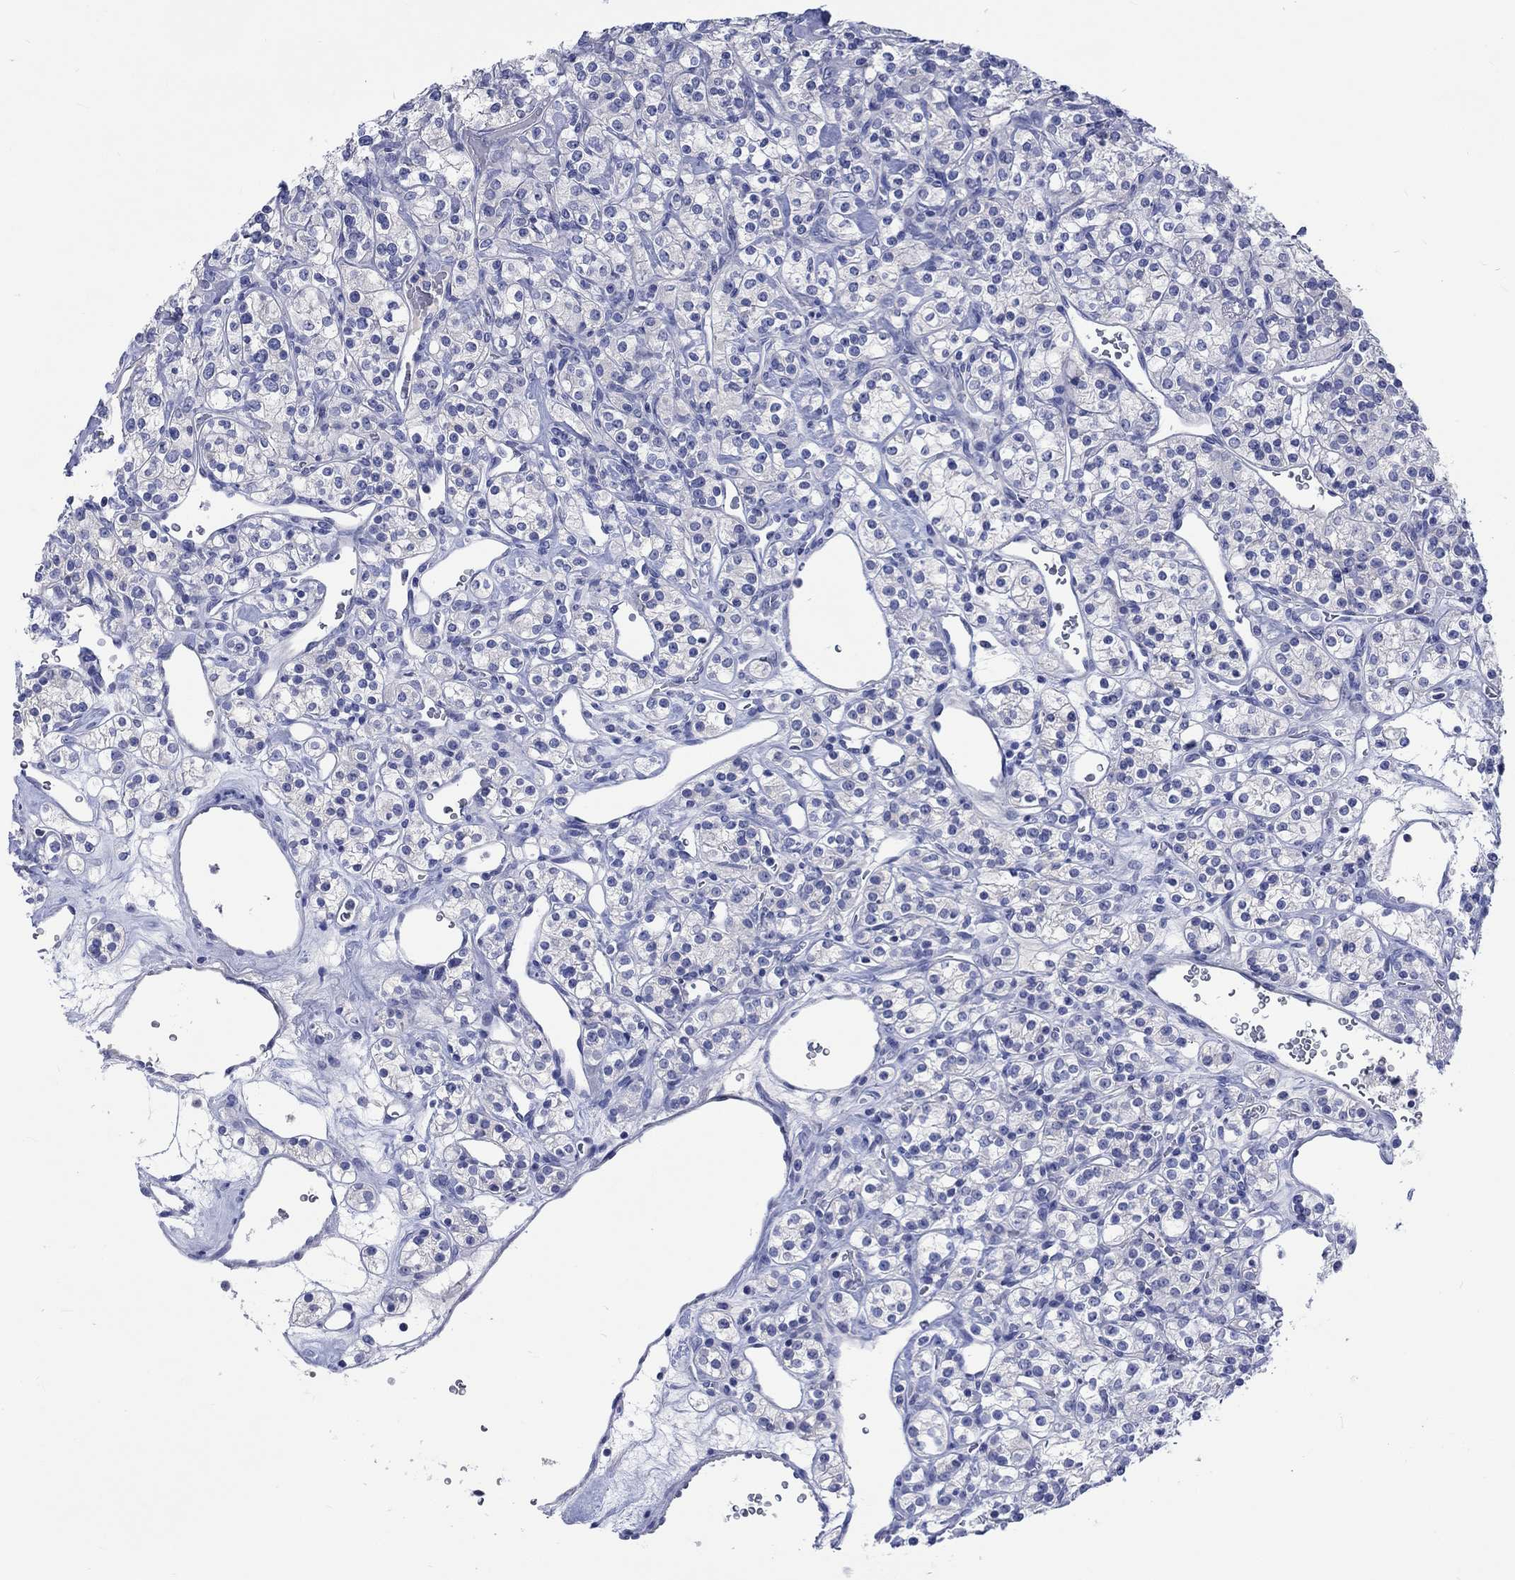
{"staining": {"intensity": "negative", "quantity": "none", "location": "none"}, "tissue": "renal cancer", "cell_type": "Tumor cells", "image_type": "cancer", "snomed": [{"axis": "morphology", "description": "Adenocarcinoma, NOS"}, {"axis": "topography", "description": "Kidney"}], "caption": "Histopathology image shows no protein positivity in tumor cells of adenocarcinoma (renal) tissue.", "gene": "TOMM20L", "patient": {"sex": "male", "age": 77}}